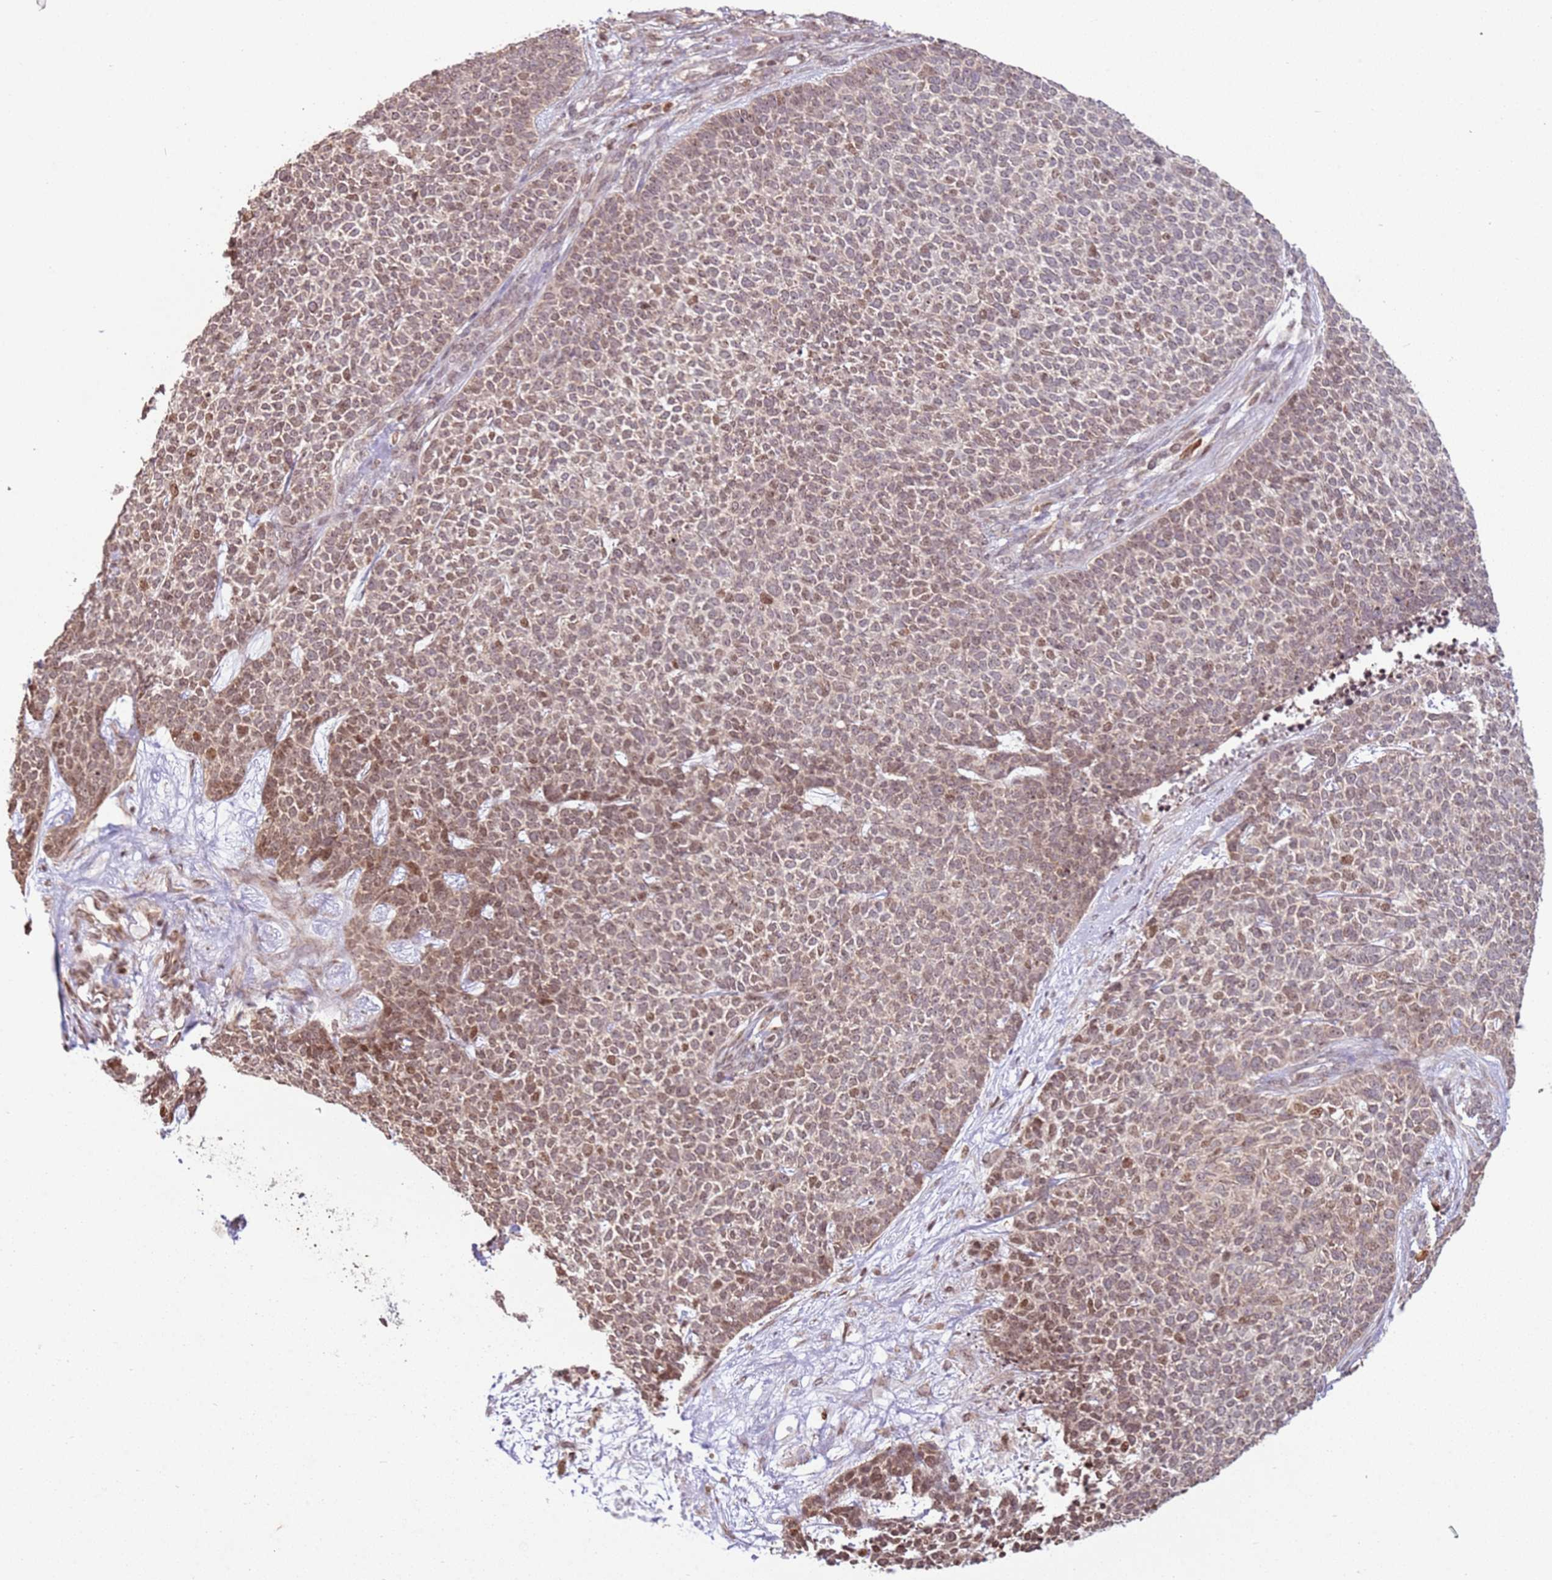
{"staining": {"intensity": "moderate", "quantity": ">75%", "location": "cytoplasmic/membranous,nuclear"}, "tissue": "skin cancer", "cell_type": "Tumor cells", "image_type": "cancer", "snomed": [{"axis": "morphology", "description": "Basal cell carcinoma"}, {"axis": "topography", "description": "Skin"}], "caption": "There is medium levels of moderate cytoplasmic/membranous and nuclear staining in tumor cells of basal cell carcinoma (skin), as demonstrated by immunohistochemical staining (brown color).", "gene": "SCAF1", "patient": {"sex": "female", "age": 84}}